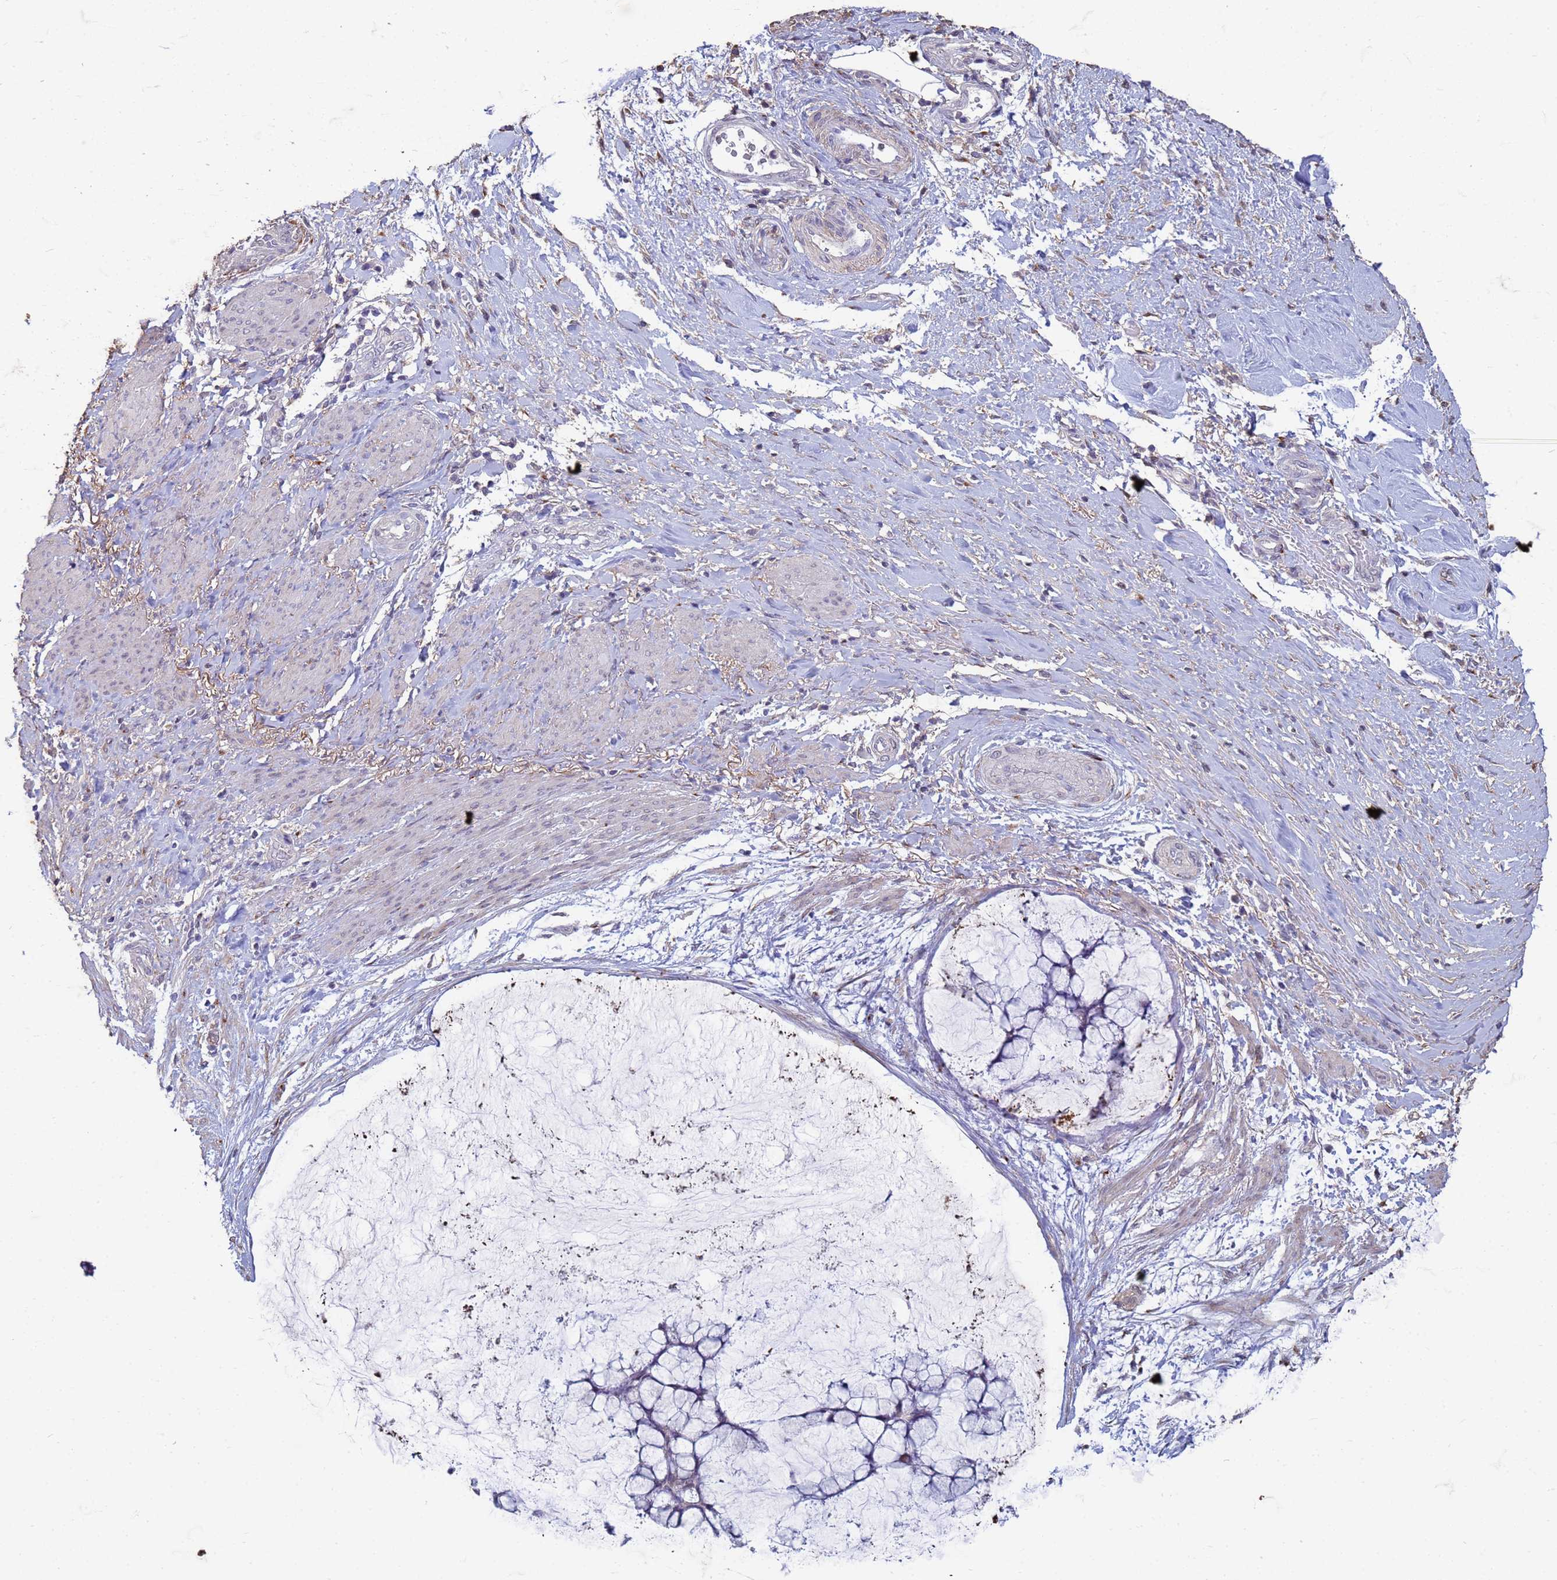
{"staining": {"intensity": "negative", "quantity": "none", "location": "none"}, "tissue": "ovarian cancer", "cell_type": "Tumor cells", "image_type": "cancer", "snomed": [{"axis": "morphology", "description": "Cystadenocarcinoma, mucinous, NOS"}, {"axis": "topography", "description": "Ovary"}], "caption": "Immunohistochemistry photomicrograph of ovarian mucinous cystadenocarcinoma stained for a protein (brown), which reveals no expression in tumor cells.", "gene": "SLC25A15", "patient": {"sex": "female", "age": 42}}